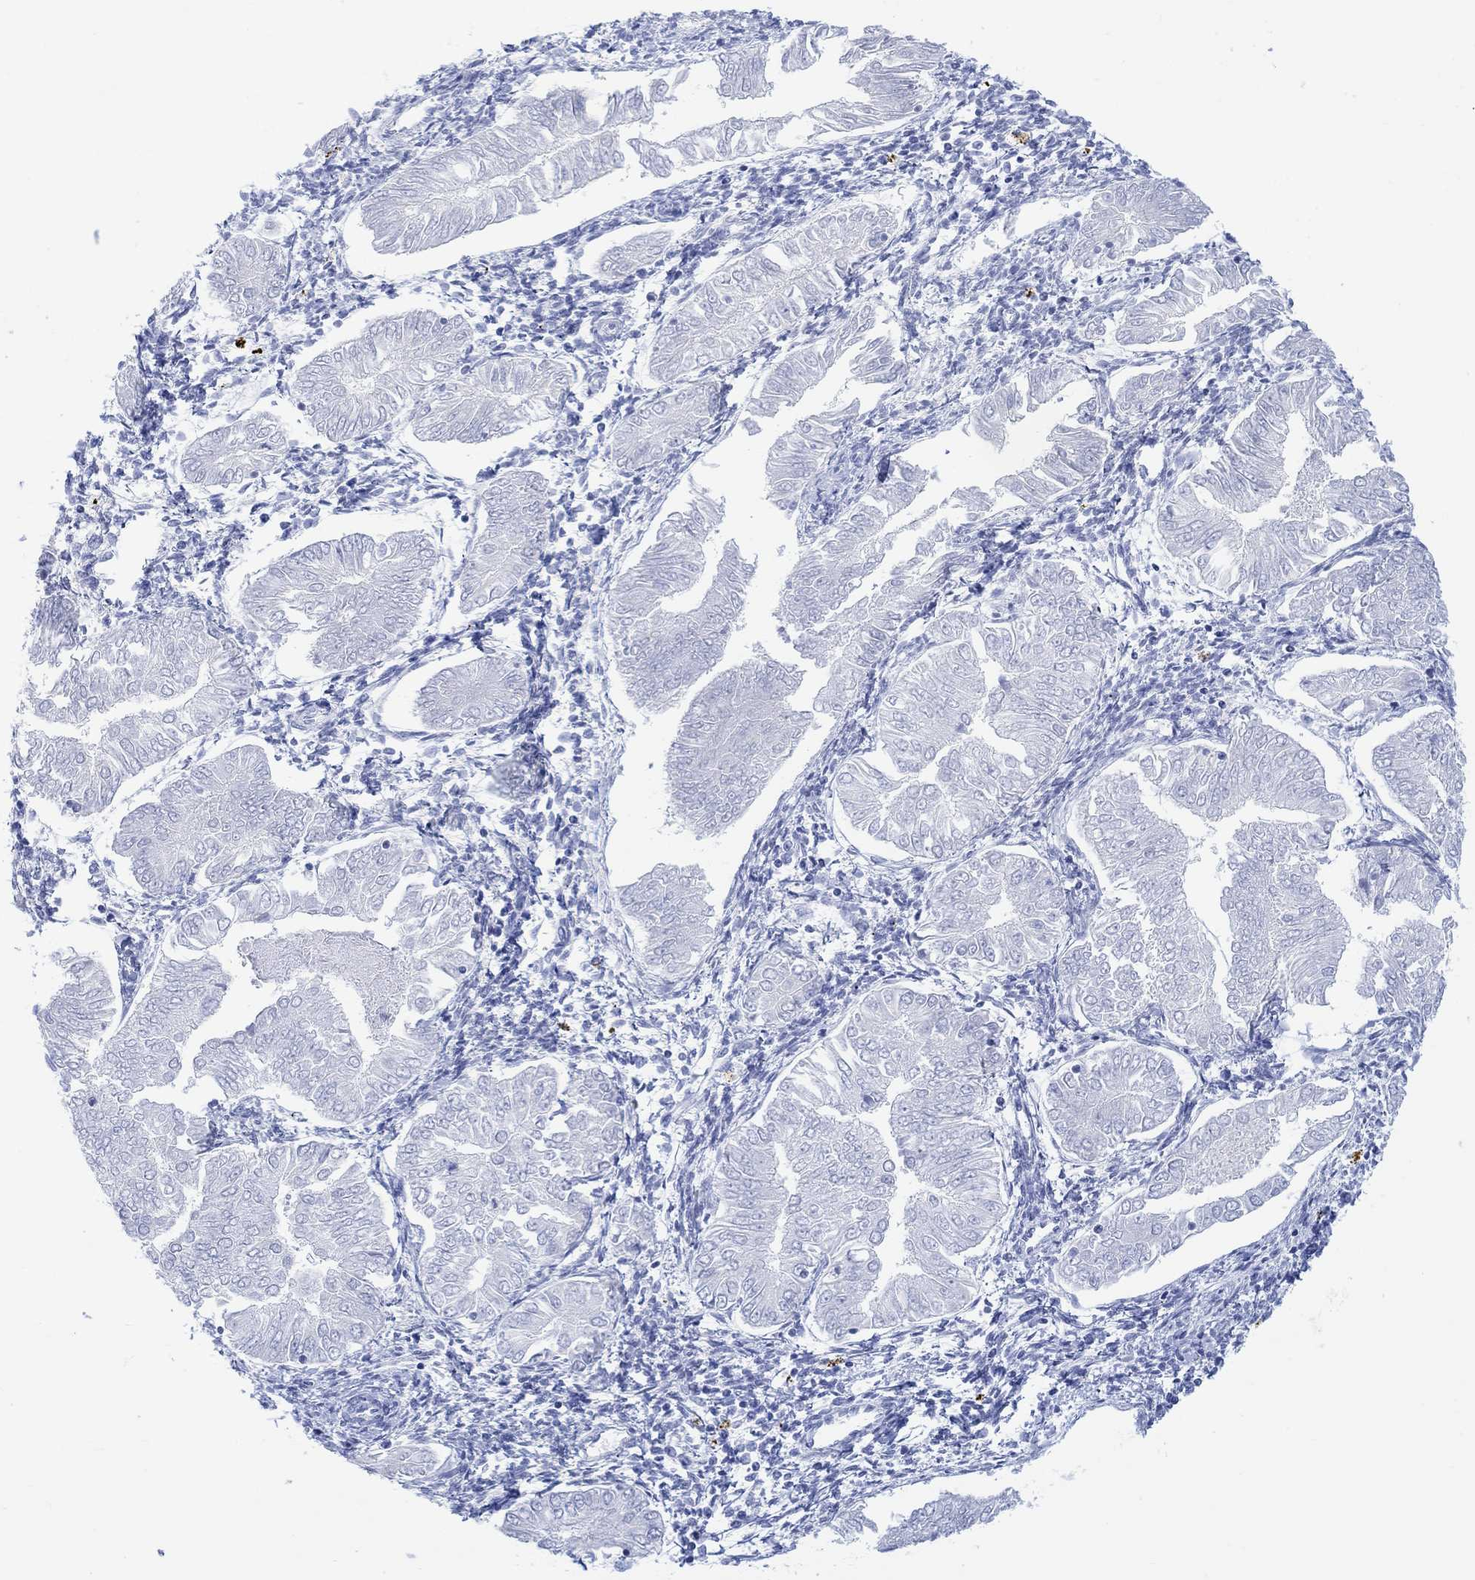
{"staining": {"intensity": "negative", "quantity": "none", "location": "none"}, "tissue": "endometrial cancer", "cell_type": "Tumor cells", "image_type": "cancer", "snomed": [{"axis": "morphology", "description": "Adenocarcinoma, NOS"}, {"axis": "topography", "description": "Endometrium"}], "caption": "Immunohistochemistry micrograph of human endometrial adenocarcinoma stained for a protein (brown), which displays no staining in tumor cells.", "gene": "CALCA", "patient": {"sex": "female", "age": 53}}